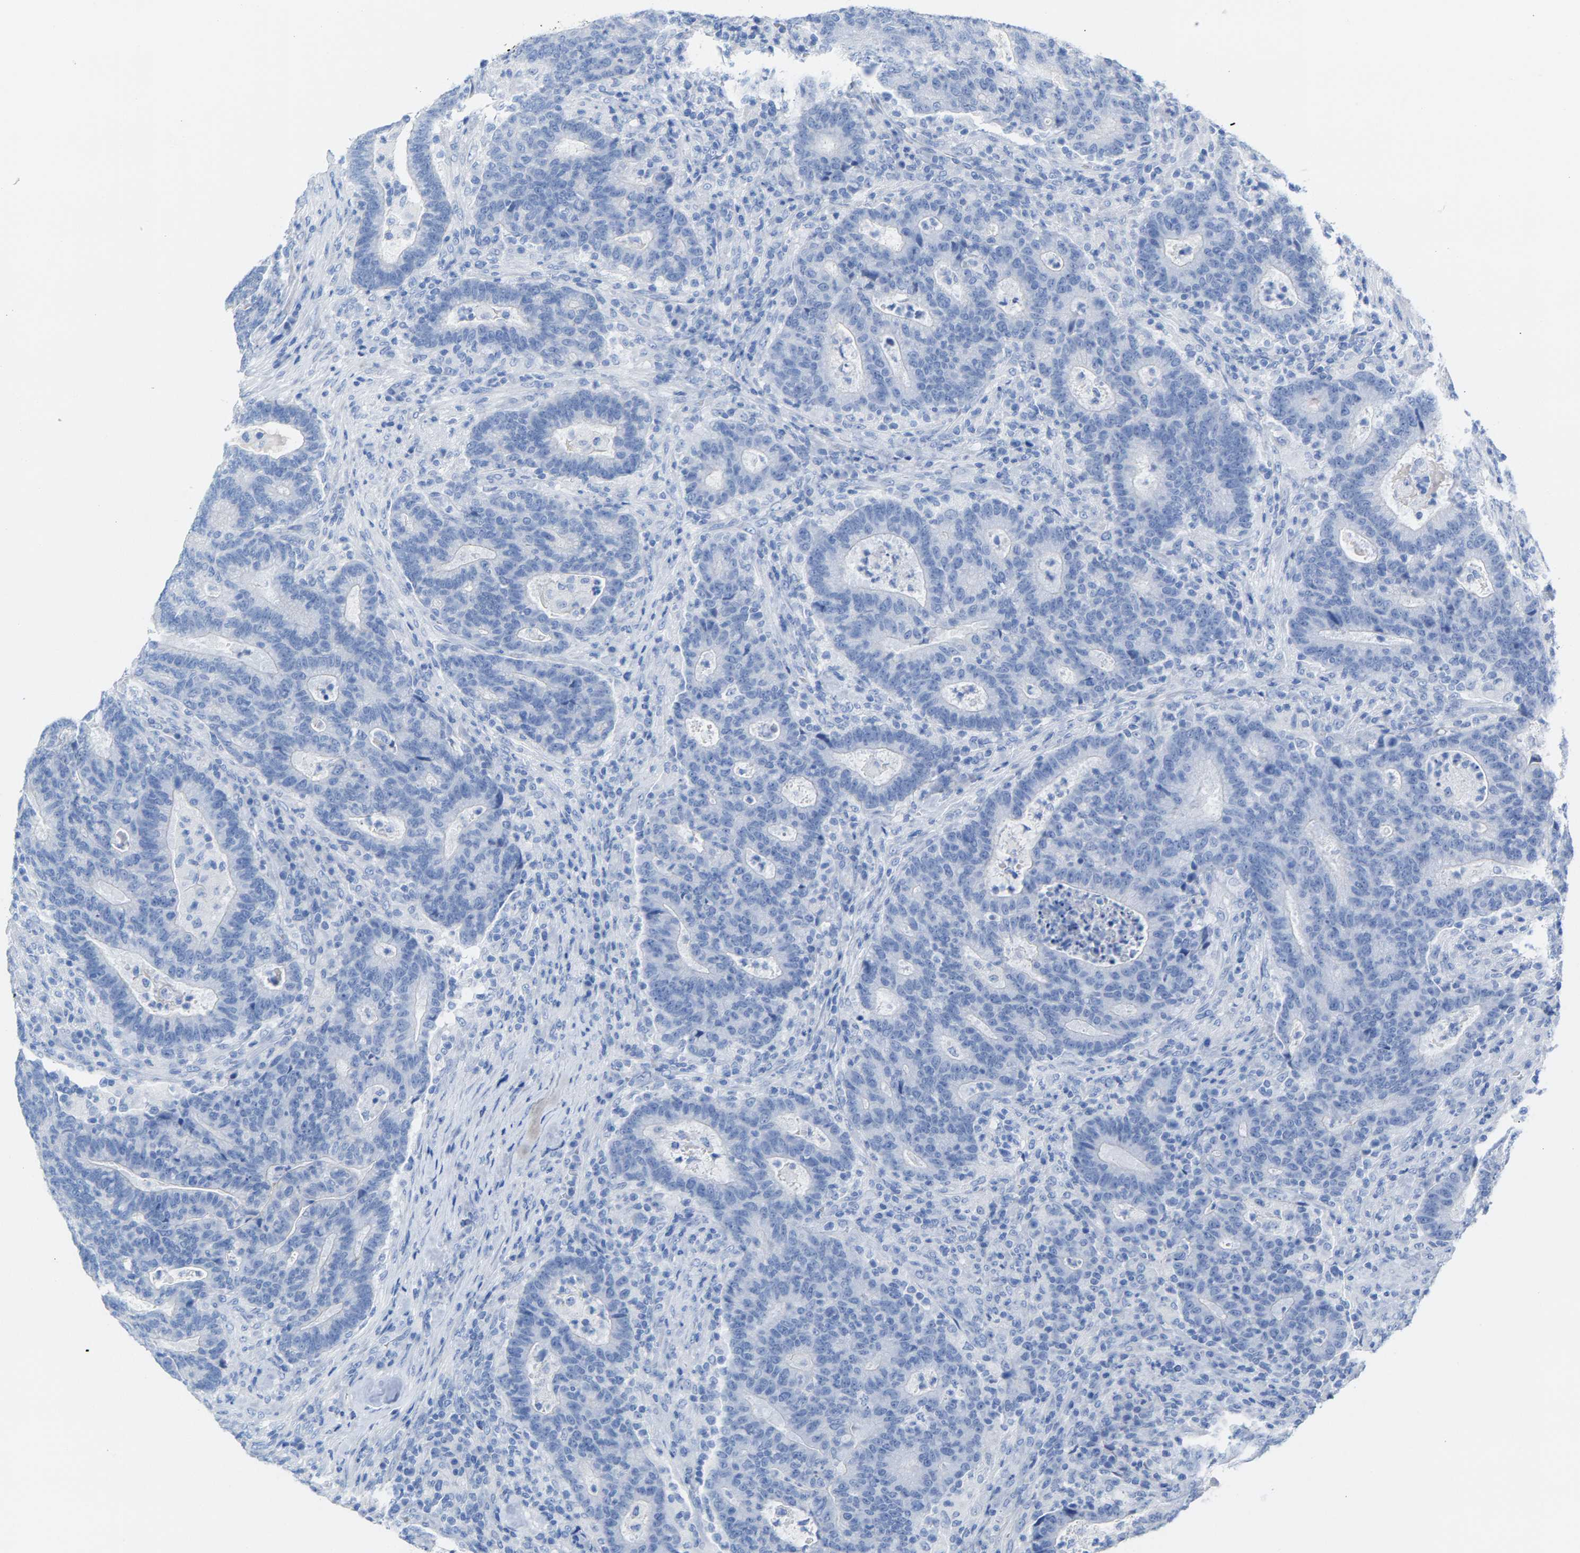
{"staining": {"intensity": "negative", "quantity": "none", "location": "none"}, "tissue": "colorectal cancer", "cell_type": "Tumor cells", "image_type": "cancer", "snomed": [{"axis": "morphology", "description": "Adenocarcinoma, NOS"}, {"axis": "topography", "description": "Colon"}], "caption": "Colorectal adenocarcinoma stained for a protein using immunohistochemistry displays no positivity tumor cells.", "gene": "CPA1", "patient": {"sex": "female", "age": 75}}